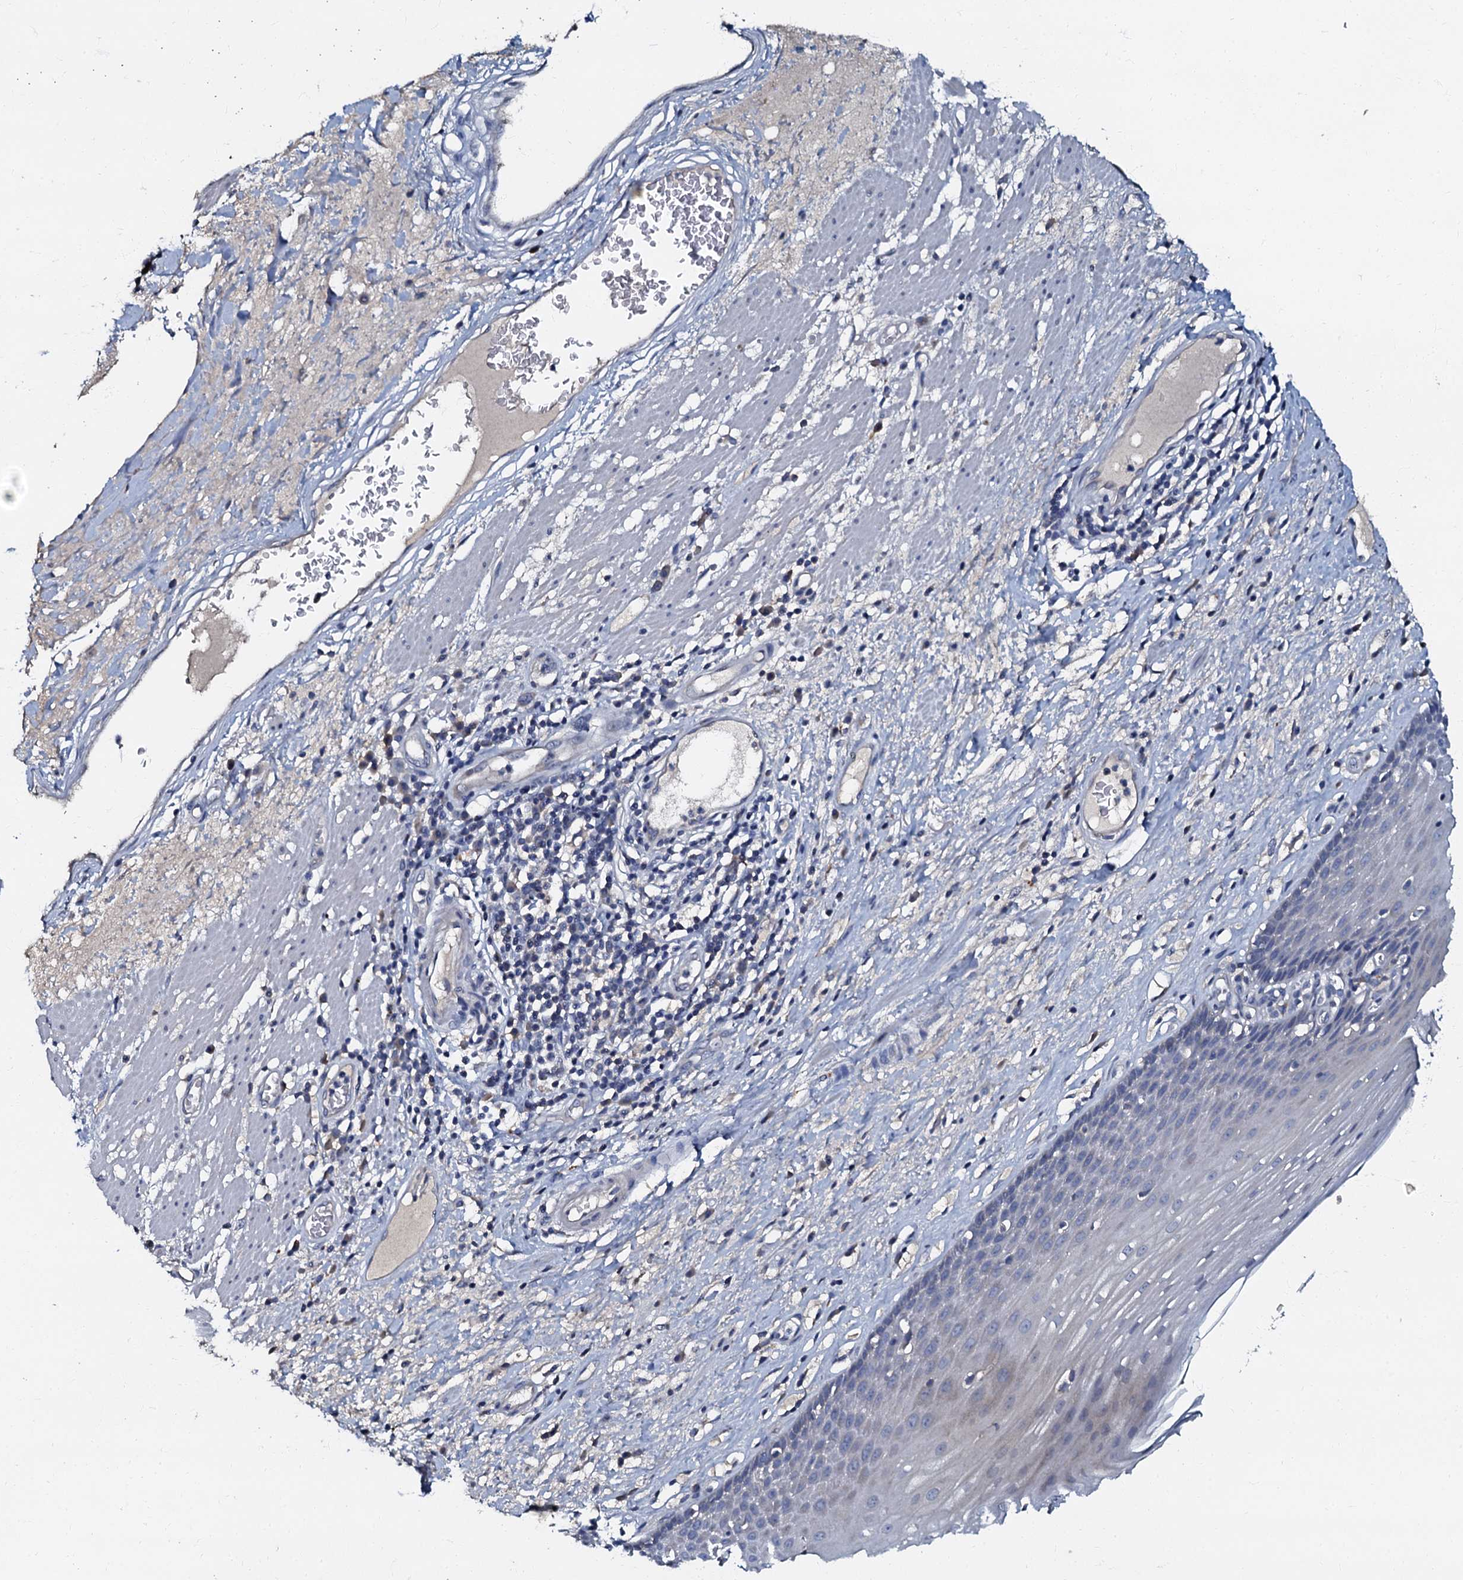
{"staining": {"intensity": "negative", "quantity": "none", "location": "none"}, "tissue": "esophagus", "cell_type": "Squamous epithelial cells", "image_type": "normal", "snomed": [{"axis": "morphology", "description": "Normal tissue, NOS"}, {"axis": "topography", "description": "Esophagus"}], "caption": "IHC of benign human esophagus displays no staining in squamous epithelial cells.", "gene": "OLAH", "patient": {"sex": "male", "age": 62}}